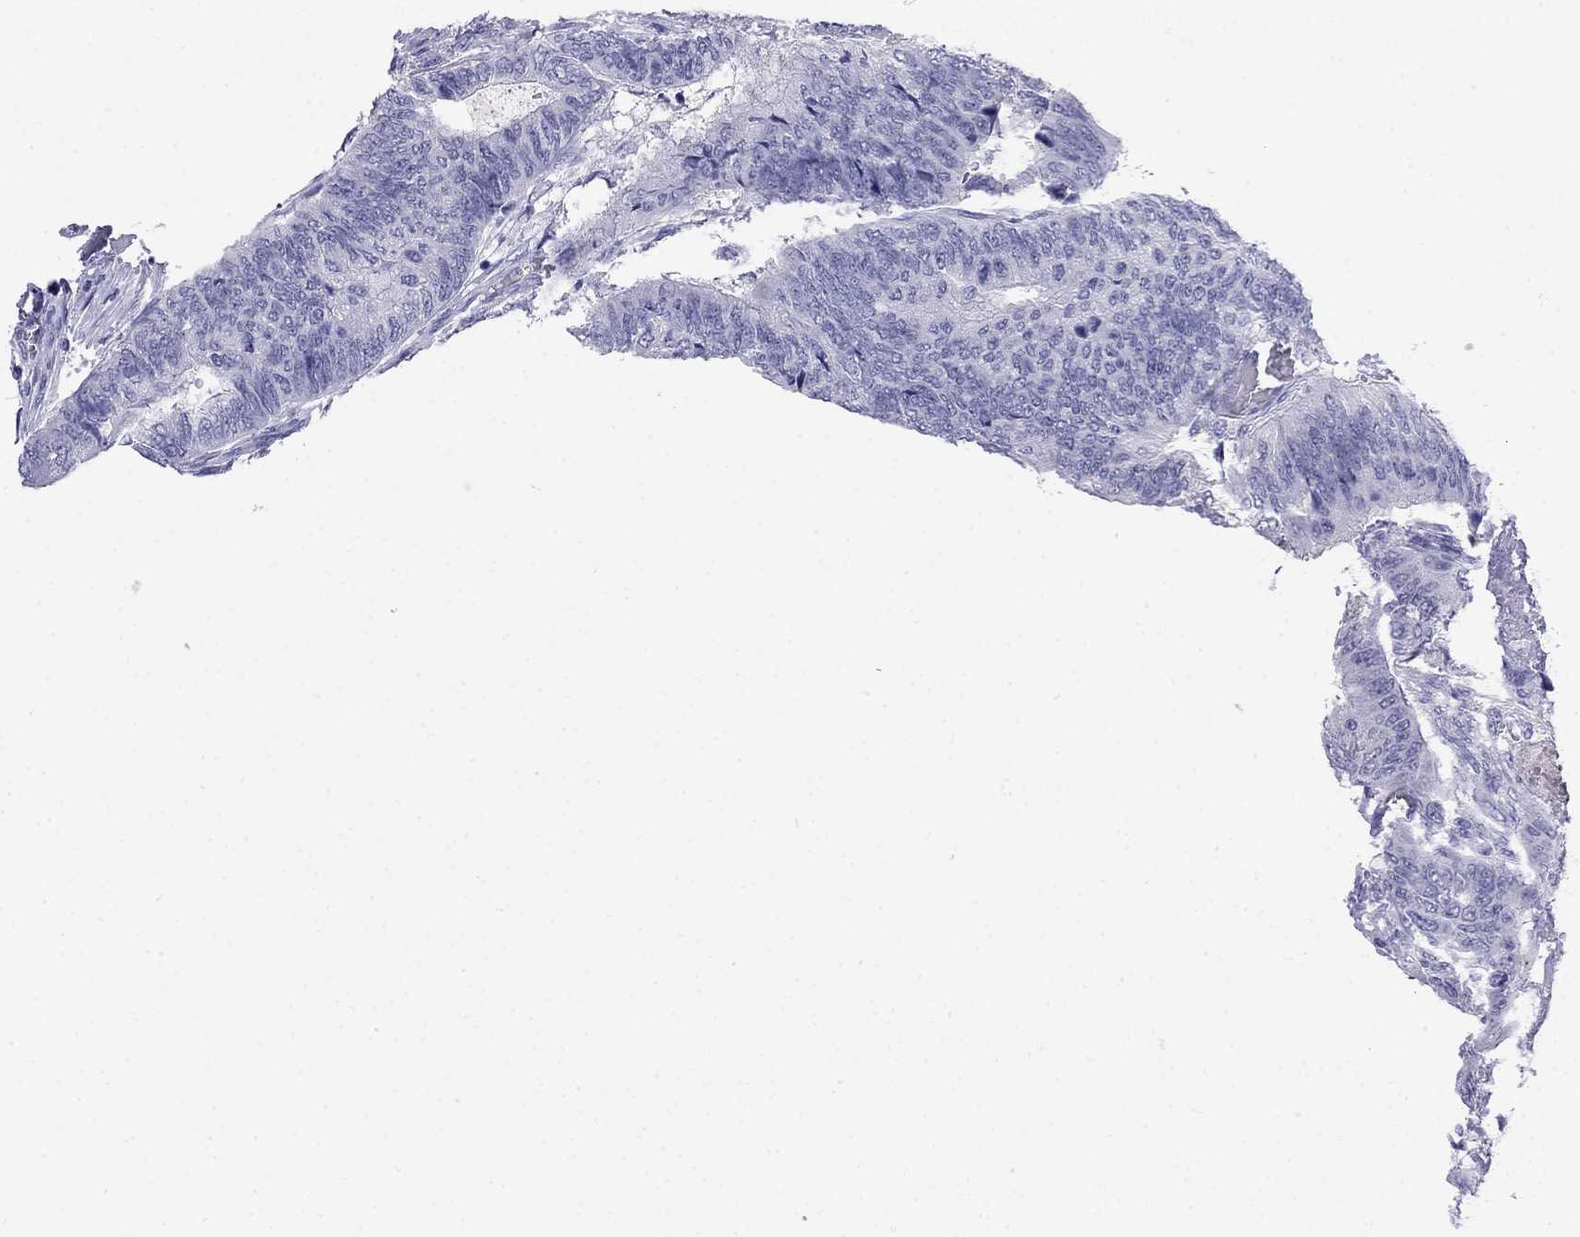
{"staining": {"intensity": "negative", "quantity": "none", "location": "none"}, "tissue": "colorectal cancer", "cell_type": "Tumor cells", "image_type": "cancer", "snomed": [{"axis": "morphology", "description": "Normal tissue, NOS"}, {"axis": "morphology", "description": "Adenocarcinoma, NOS"}, {"axis": "topography", "description": "Rectum"}, {"axis": "topography", "description": "Peripheral nerve tissue"}], "caption": "Protein analysis of colorectal cancer displays no significant positivity in tumor cells.", "gene": "ODF4", "patient": {"sex": "male", "age": 92}}